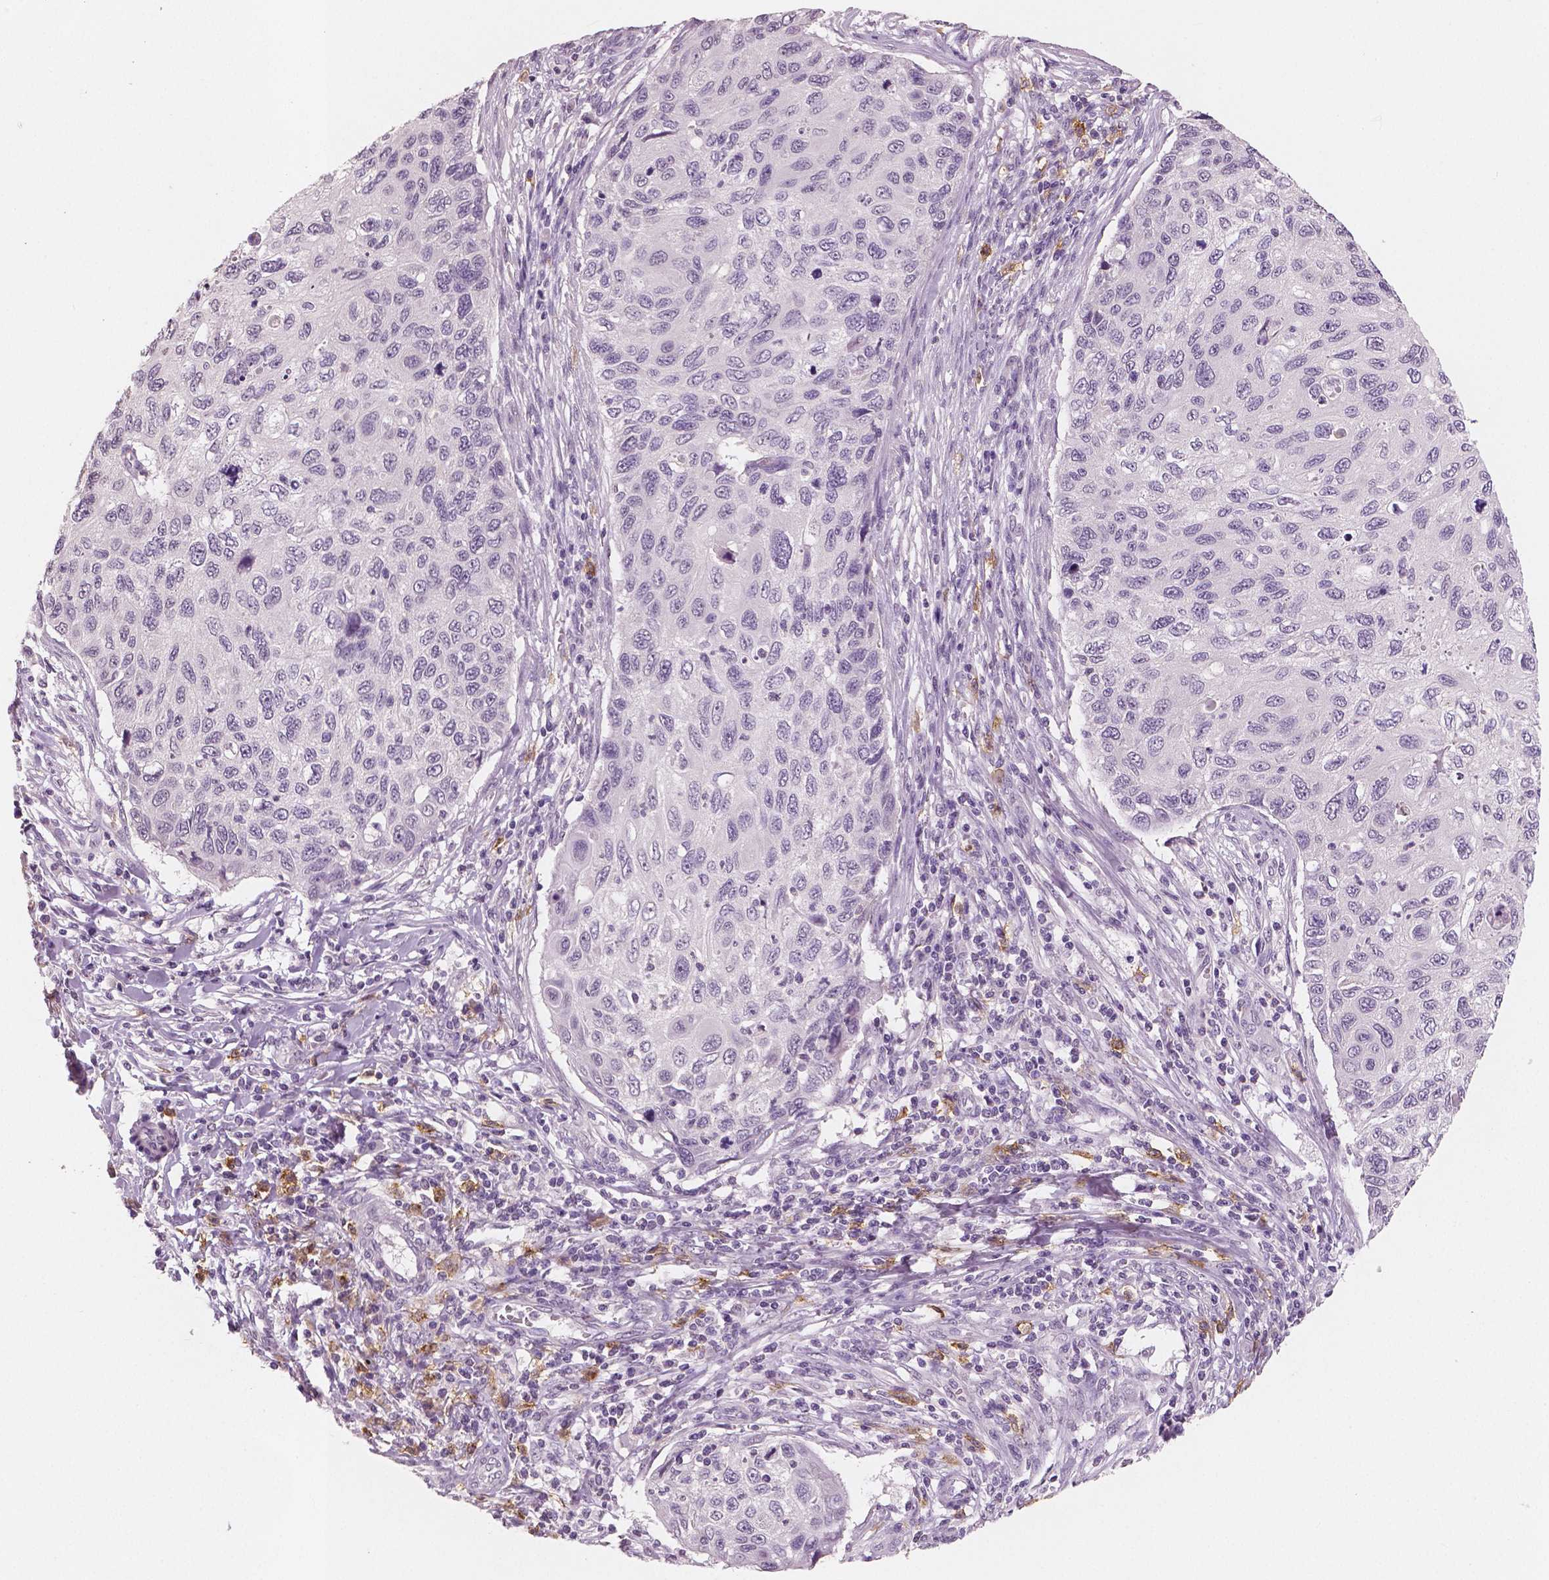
{"staining": {"intensity": "negative", "quantity": "none", "location": "none"}, "tissue": "cervical cancer", "cell_type": "Tumor cells", "image_type": "cancer", "snomed": [{"axis": "morphology", "description": "Squamous cell carcinoma, NOS"}, {"axis": "topography", "description": "Cervix"}], "caption": "DAB (3,3'-diaminobenzidine) immunohistochemical staining of human cervical cancer exhibits no significant expression in tumor cells.", "gene": "KIT", "patient": {"sex": "female", "age": 70}}